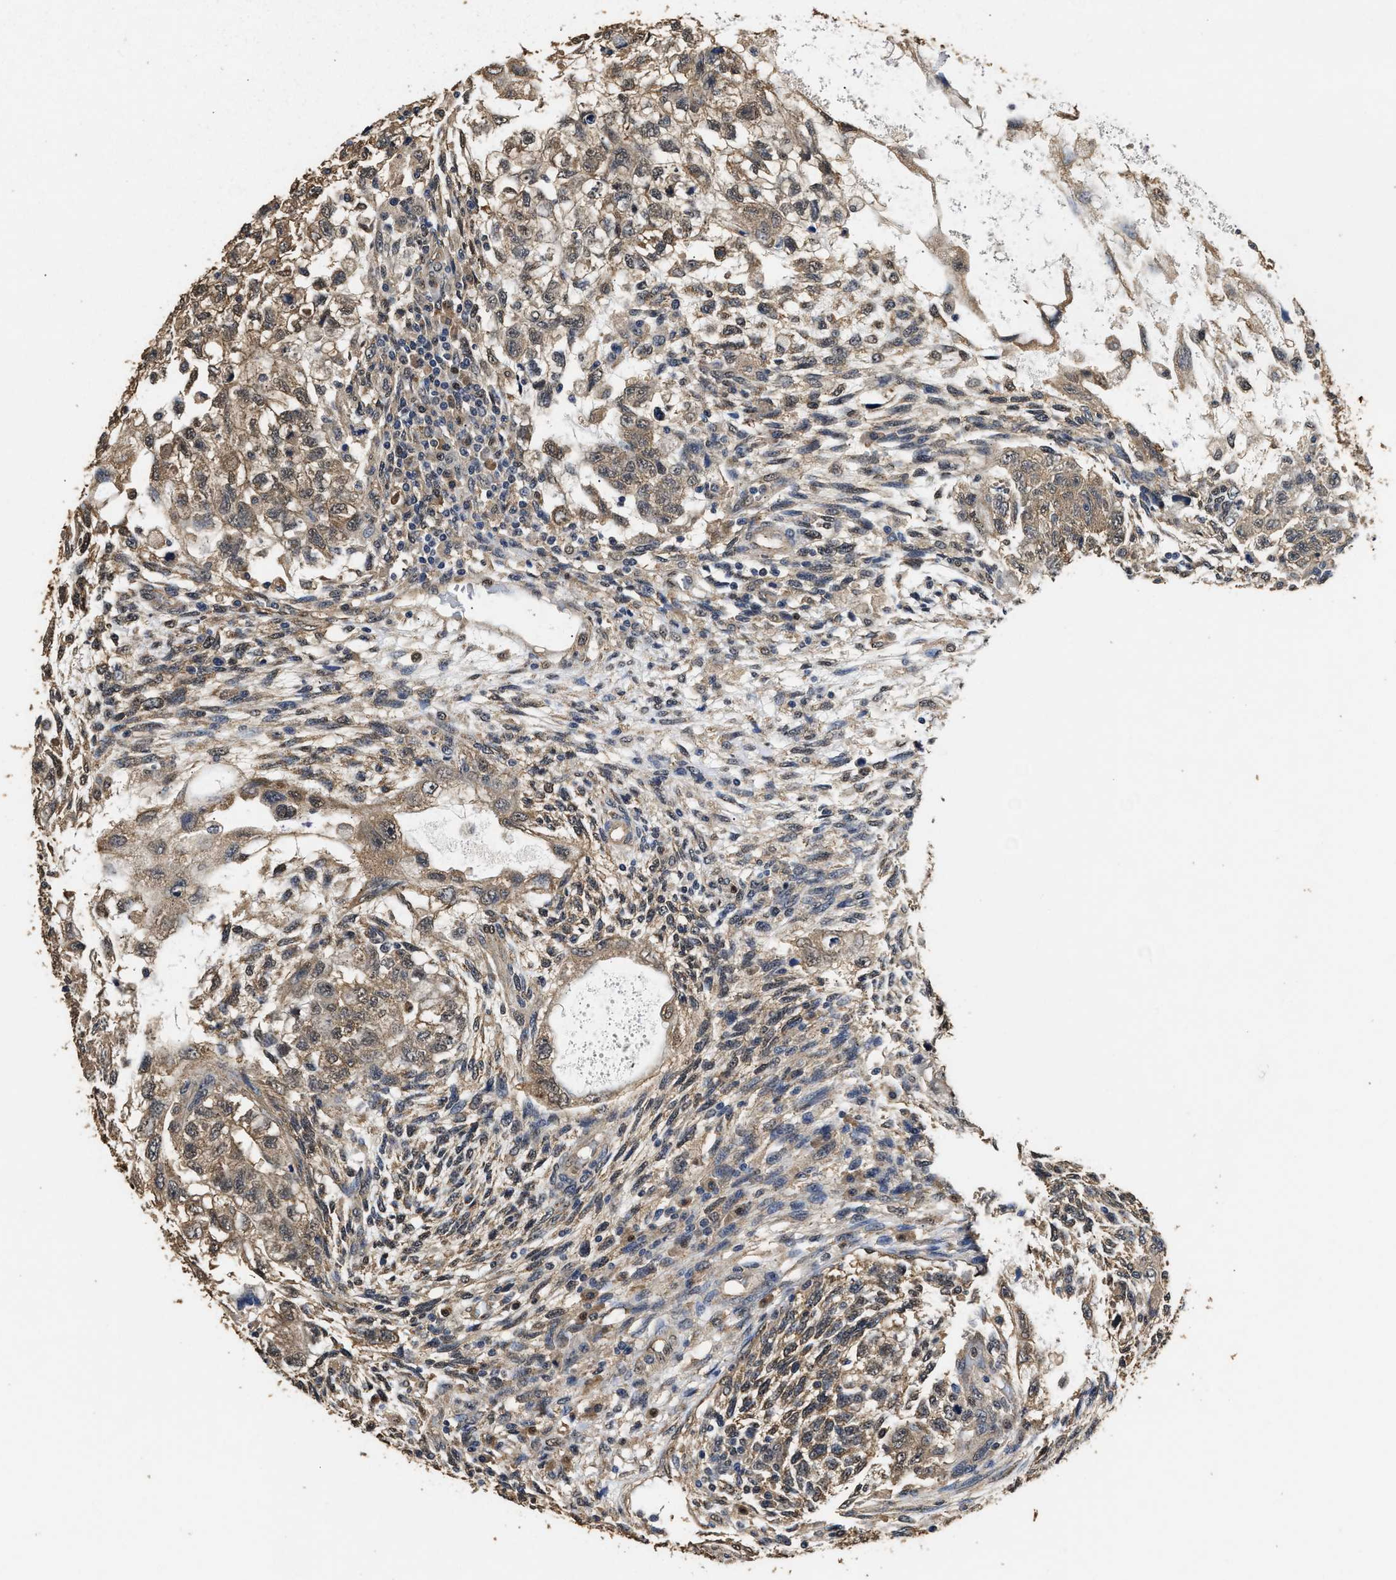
{"staining": {"intensity": "moderate", "quantity": ">75%", "location": "cytoplasmic/membranous"}, "tissue": "testis cancer", "cell_type": "Tumor cells", "image_type": "cancer", "snomed": [{"axis": "morphology", "description": "Normal tissue, NOS"}, {"axis": "morphology", "description": "Carcinoma, Embryonal, NOS"}, {"axis": "topography", "description": "Testis"}], "caption": "Human embryonal carcinoma (testis) stained with a brown dye shows moderate cytoplasmic/membranous positive positivity in approximately >75% of tumor cells.", "gene": "YWHAE", "patient": {"sex": "male", "age": 36}}